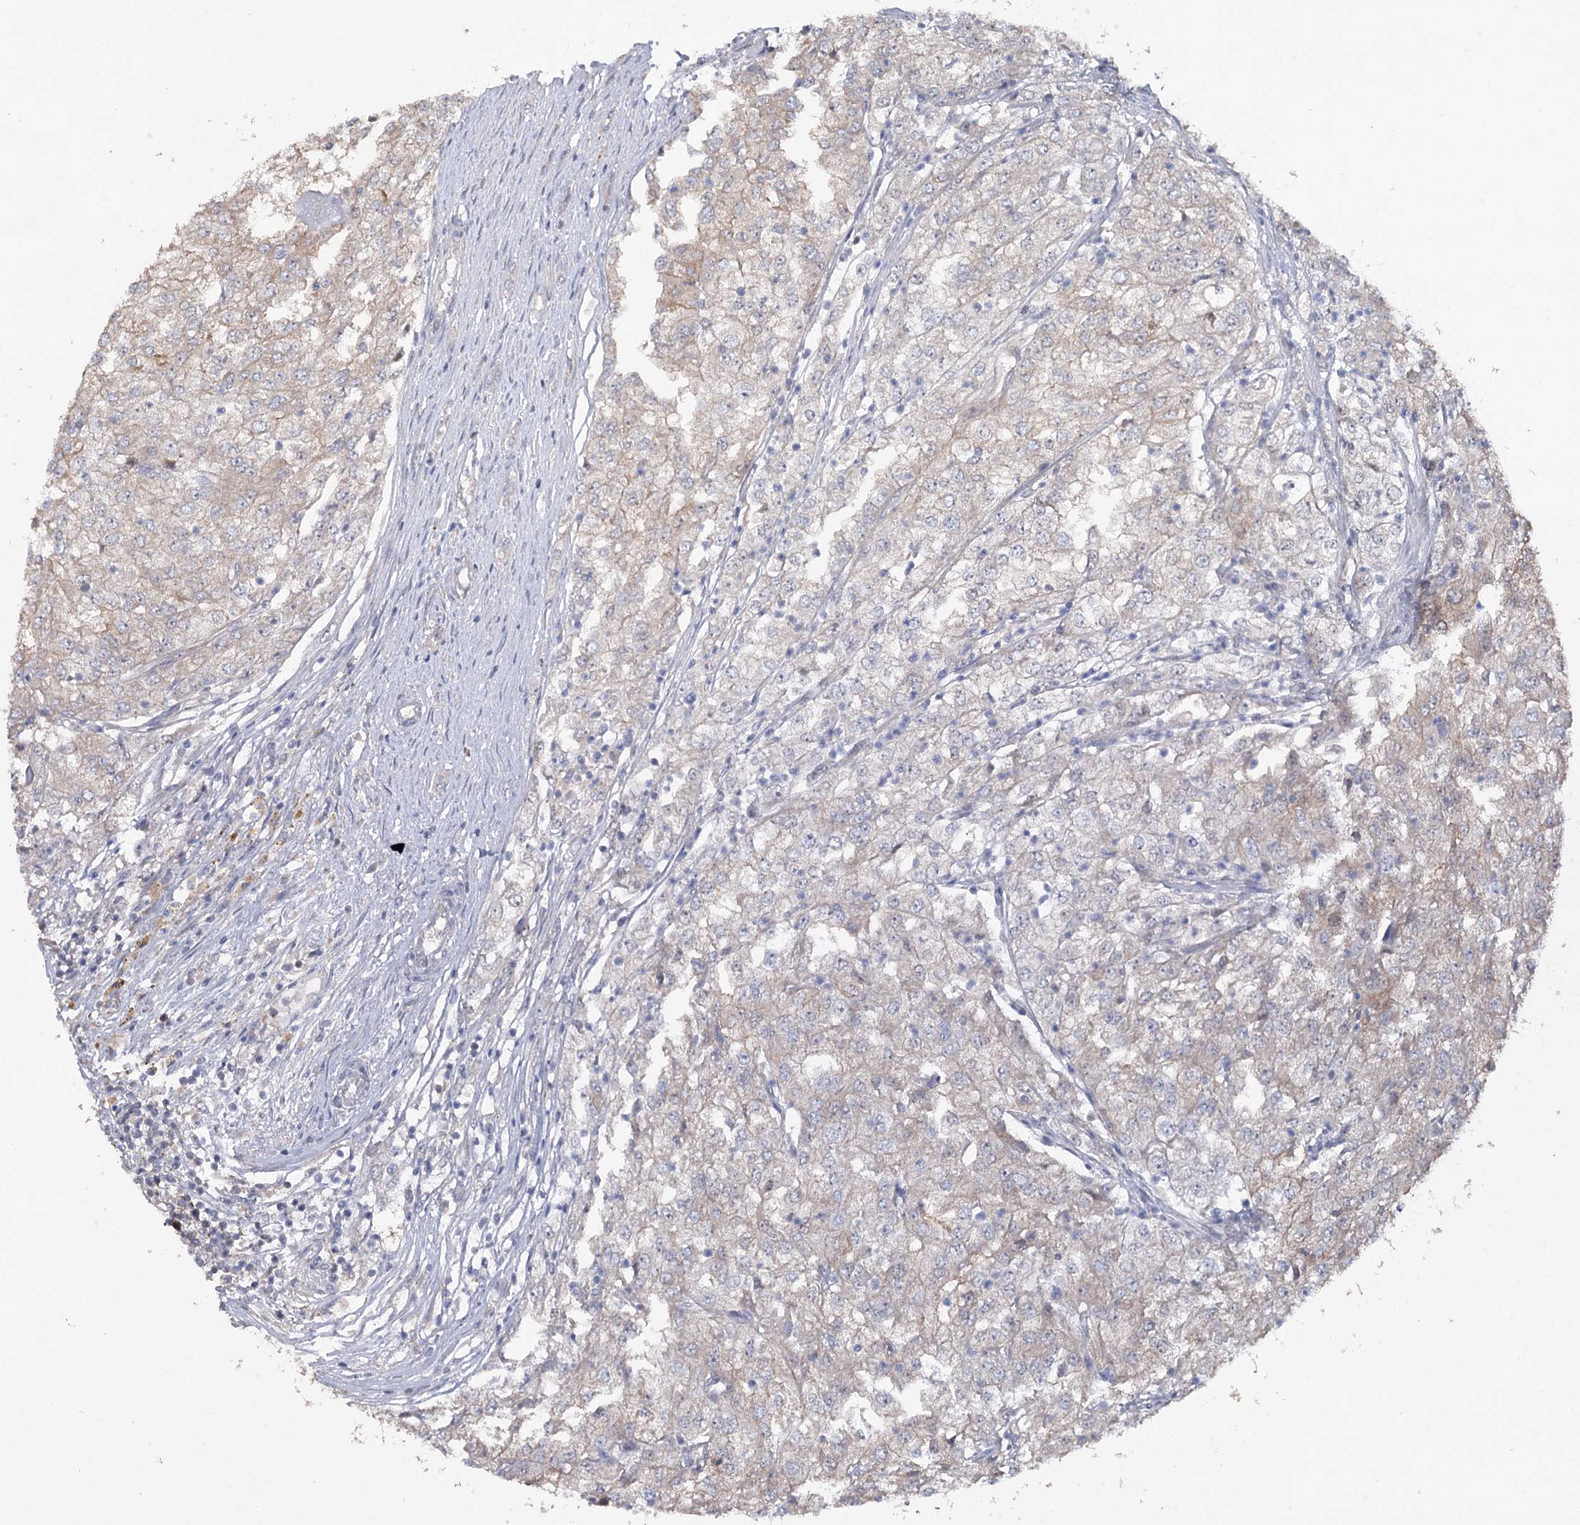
{"staining": {"intensity": "negative", "quantity": "none", "location": "none"}, "tissue": "renal cancer", "cell_type": "Tumor cells", "image_type": "cancer", "snomed": [{"axis": "morphology", "description": "Adenocarcinoma, NOS"}, {"axis": "topography", "description": "Kidney"}], "caption": "Tumor cells are negative for protein expression in human renal cancer (adenocarcinoma).", "gene": "MAP3K13", "patient": {"sex": "female", "age": 54}}